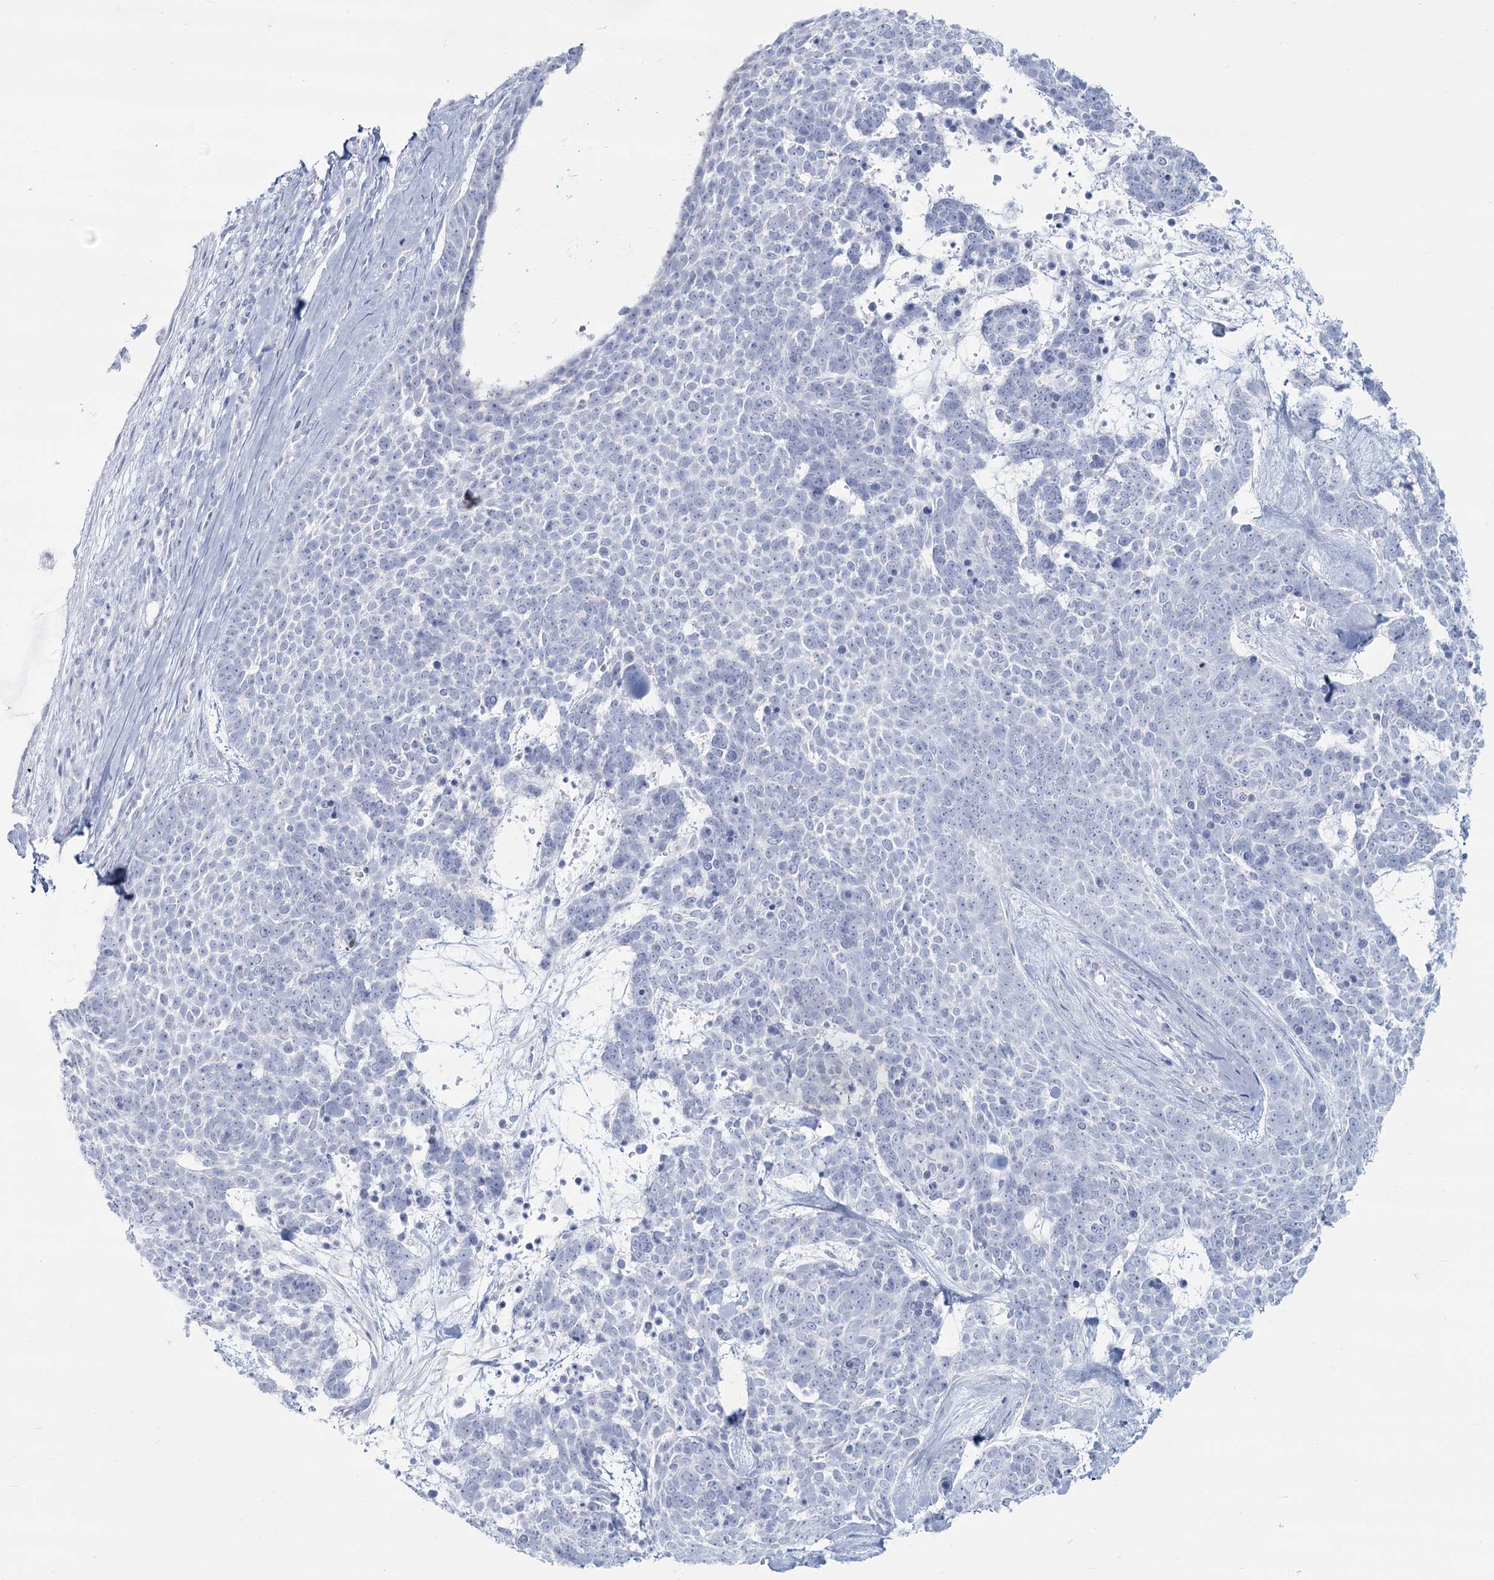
{"staining": {"intensity": "negative", "quantity": "none", "location": "none"}, "tissue": "skin cancer", "cell_type": "Tumor cells", "image_type": "cancer", "snomed": [{"axis": "morphology", "description": "Basal cell carcinoma"}, {"axis": "topography", "description": "Skin"}], "caption": "Immunohistochemistry photomicrograph of skin basal cell carcinoma stained for a protein (brown), which shows no staining in tumor cells. (Immunohistochemistry, brightfield microscopy, high magnification).", "gene": "SLC6A19", "patient": {"sex": "female", "age": 81}}